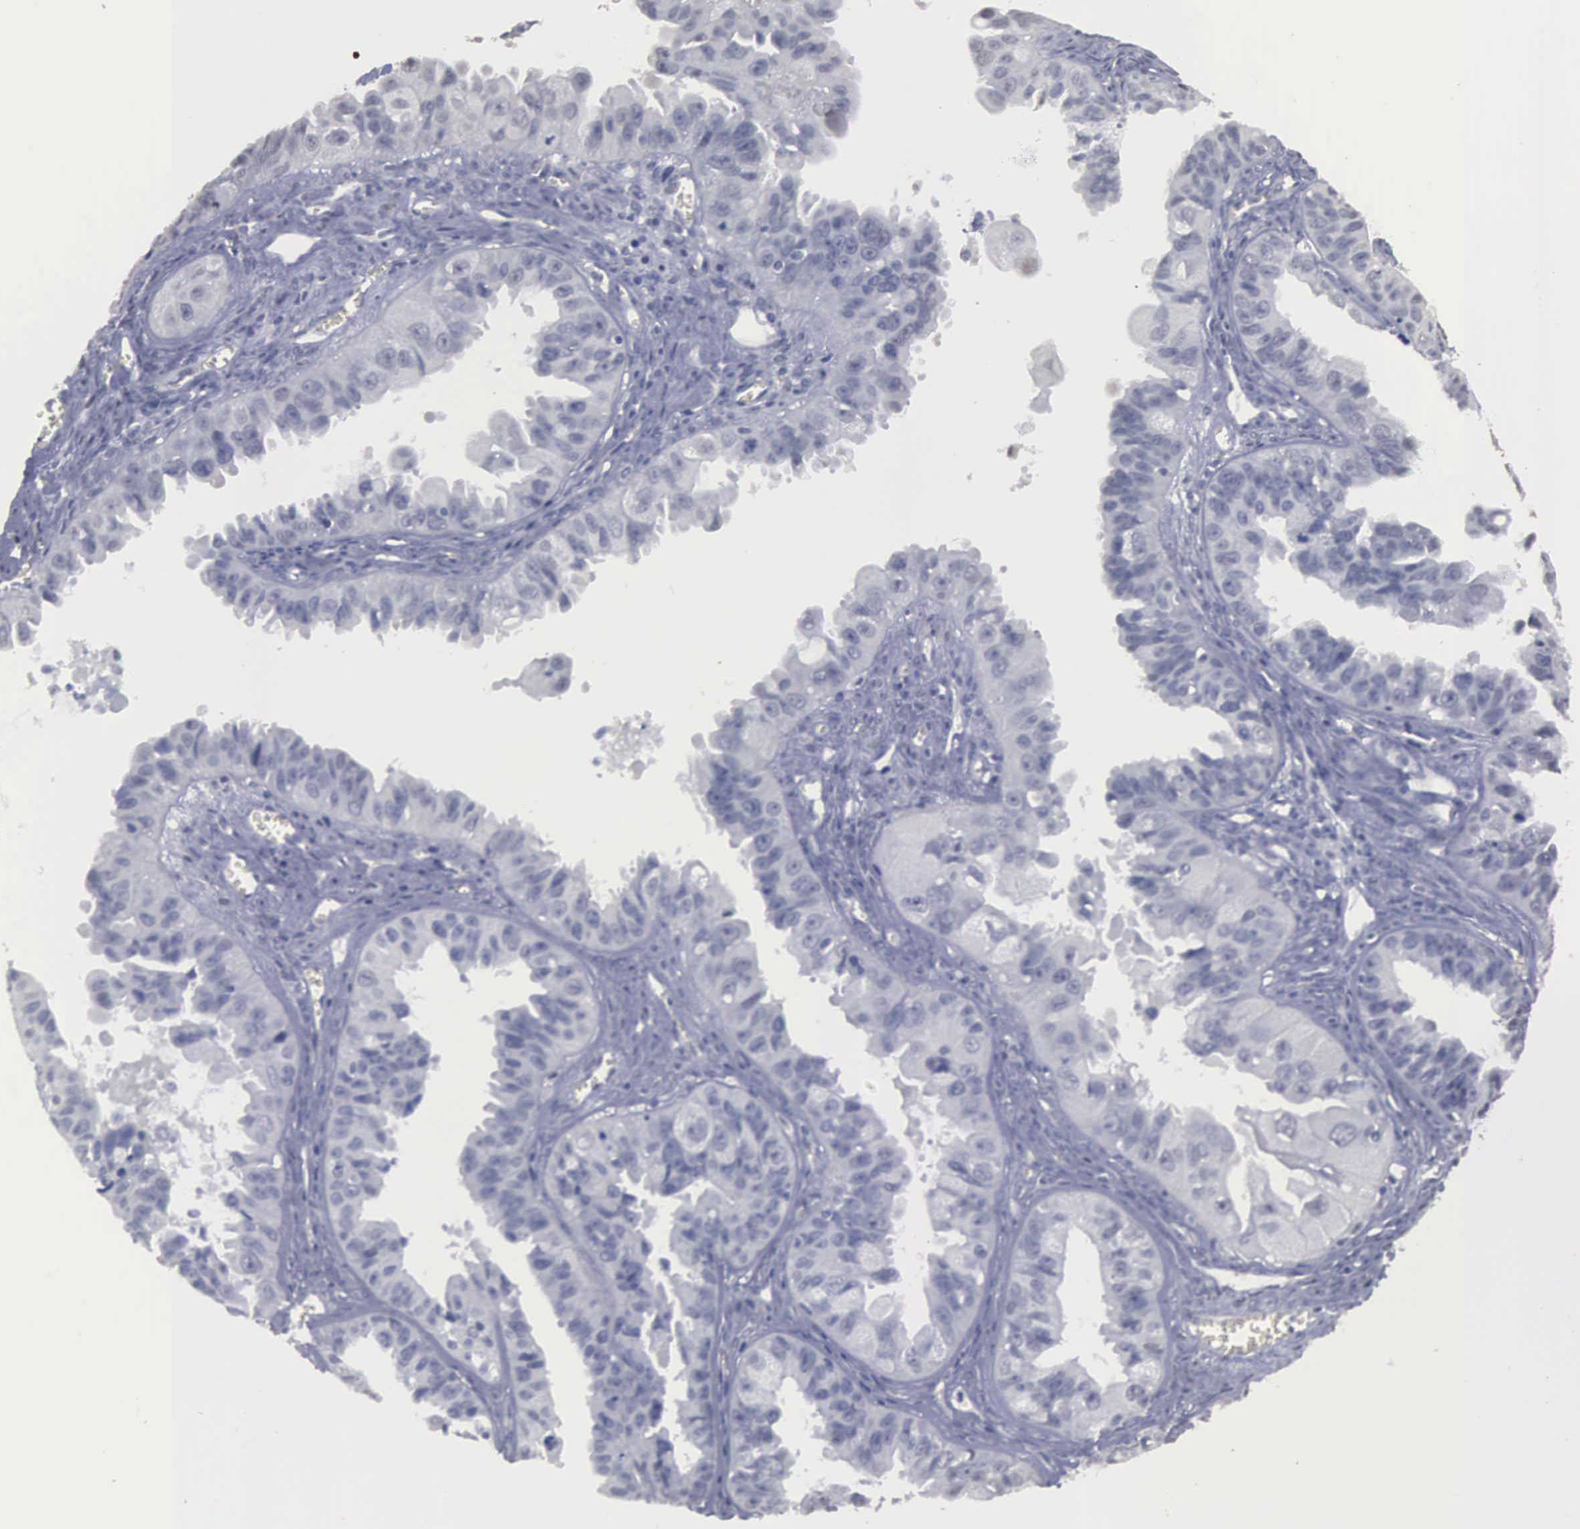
{"staining": {"intensity": "negative", "quantity": "none", "location": "none"}, "tissue": "ovarian cancer", "cell_type": "Tumor cells", "image_type": "cancer", "snomed": [{"axis": "morphology", "description": "Carcinoma, endometroid"}, {"axis": "topography", "description": "Ovary"}], "caption": "This photomicrograph is of ovarian cancer stained with immunohistochemistry (IHC) to label a protein in brown with the nuclei are counter-stained blue. There is no positivity in tumor cells.", "gene": "UPB1", "patient": {"sex": "female", "age": 85}}